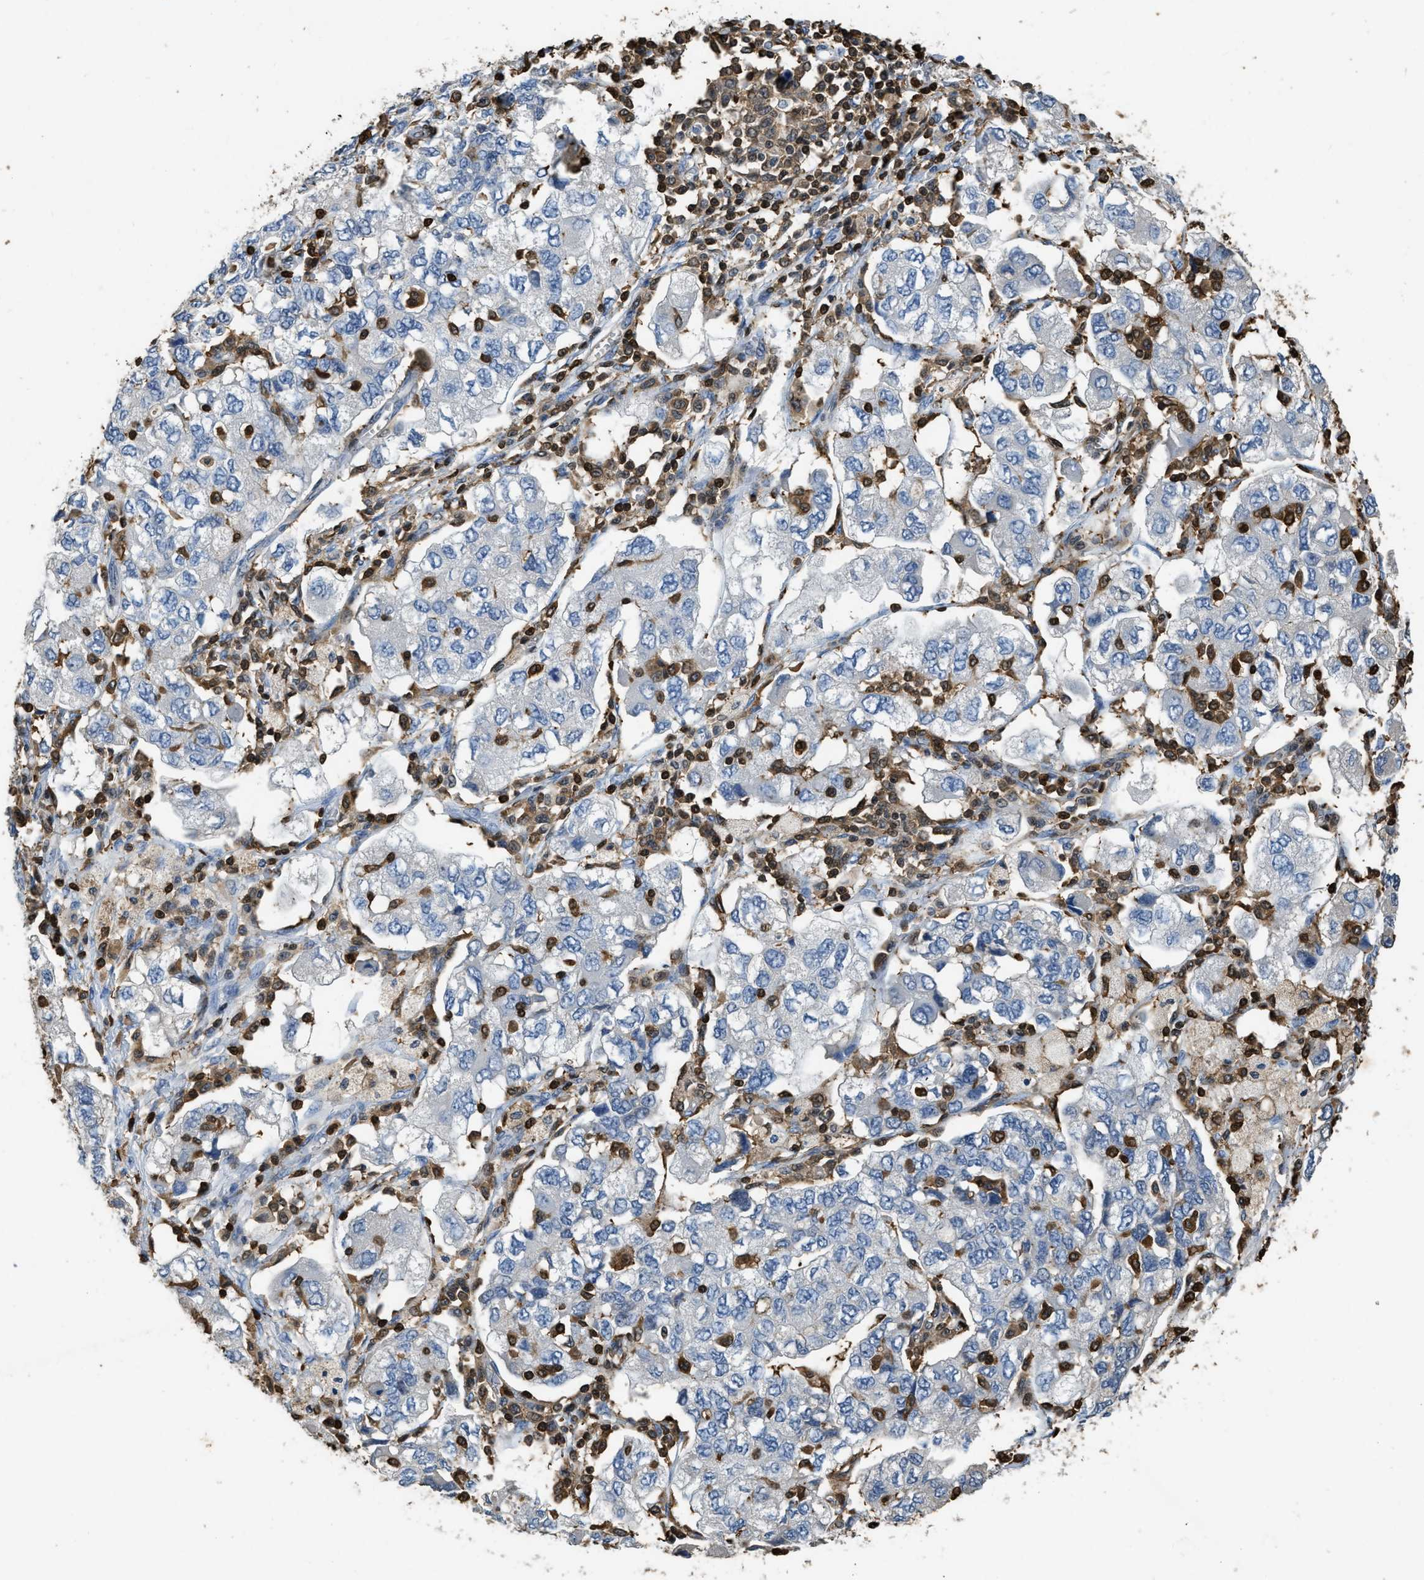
{"staining": {"intensity": "negative", "quantity": "none", "location": "none"}, "tissue": "ovarian cancer", "cell_type": "Tumor cells", "image_type": "cancer", "snomed": [{"axis": "morphology", "description": "Carcinoma, NOS"}, {"axis": "morphology", "description": "Cystadenocarcinoma, serous, NOS"}, {"axis": "topography", "description": "Ovary"}], "caption": "DAB (3,3'-diaminobenzidine) immunohistochemical staining of ovarian carcinoma shows no significant staining in tumor cells. Nuclei are stained in blue.", "gene": "ARHGDIB", "patient": {"sex": "female", "age": 69}}